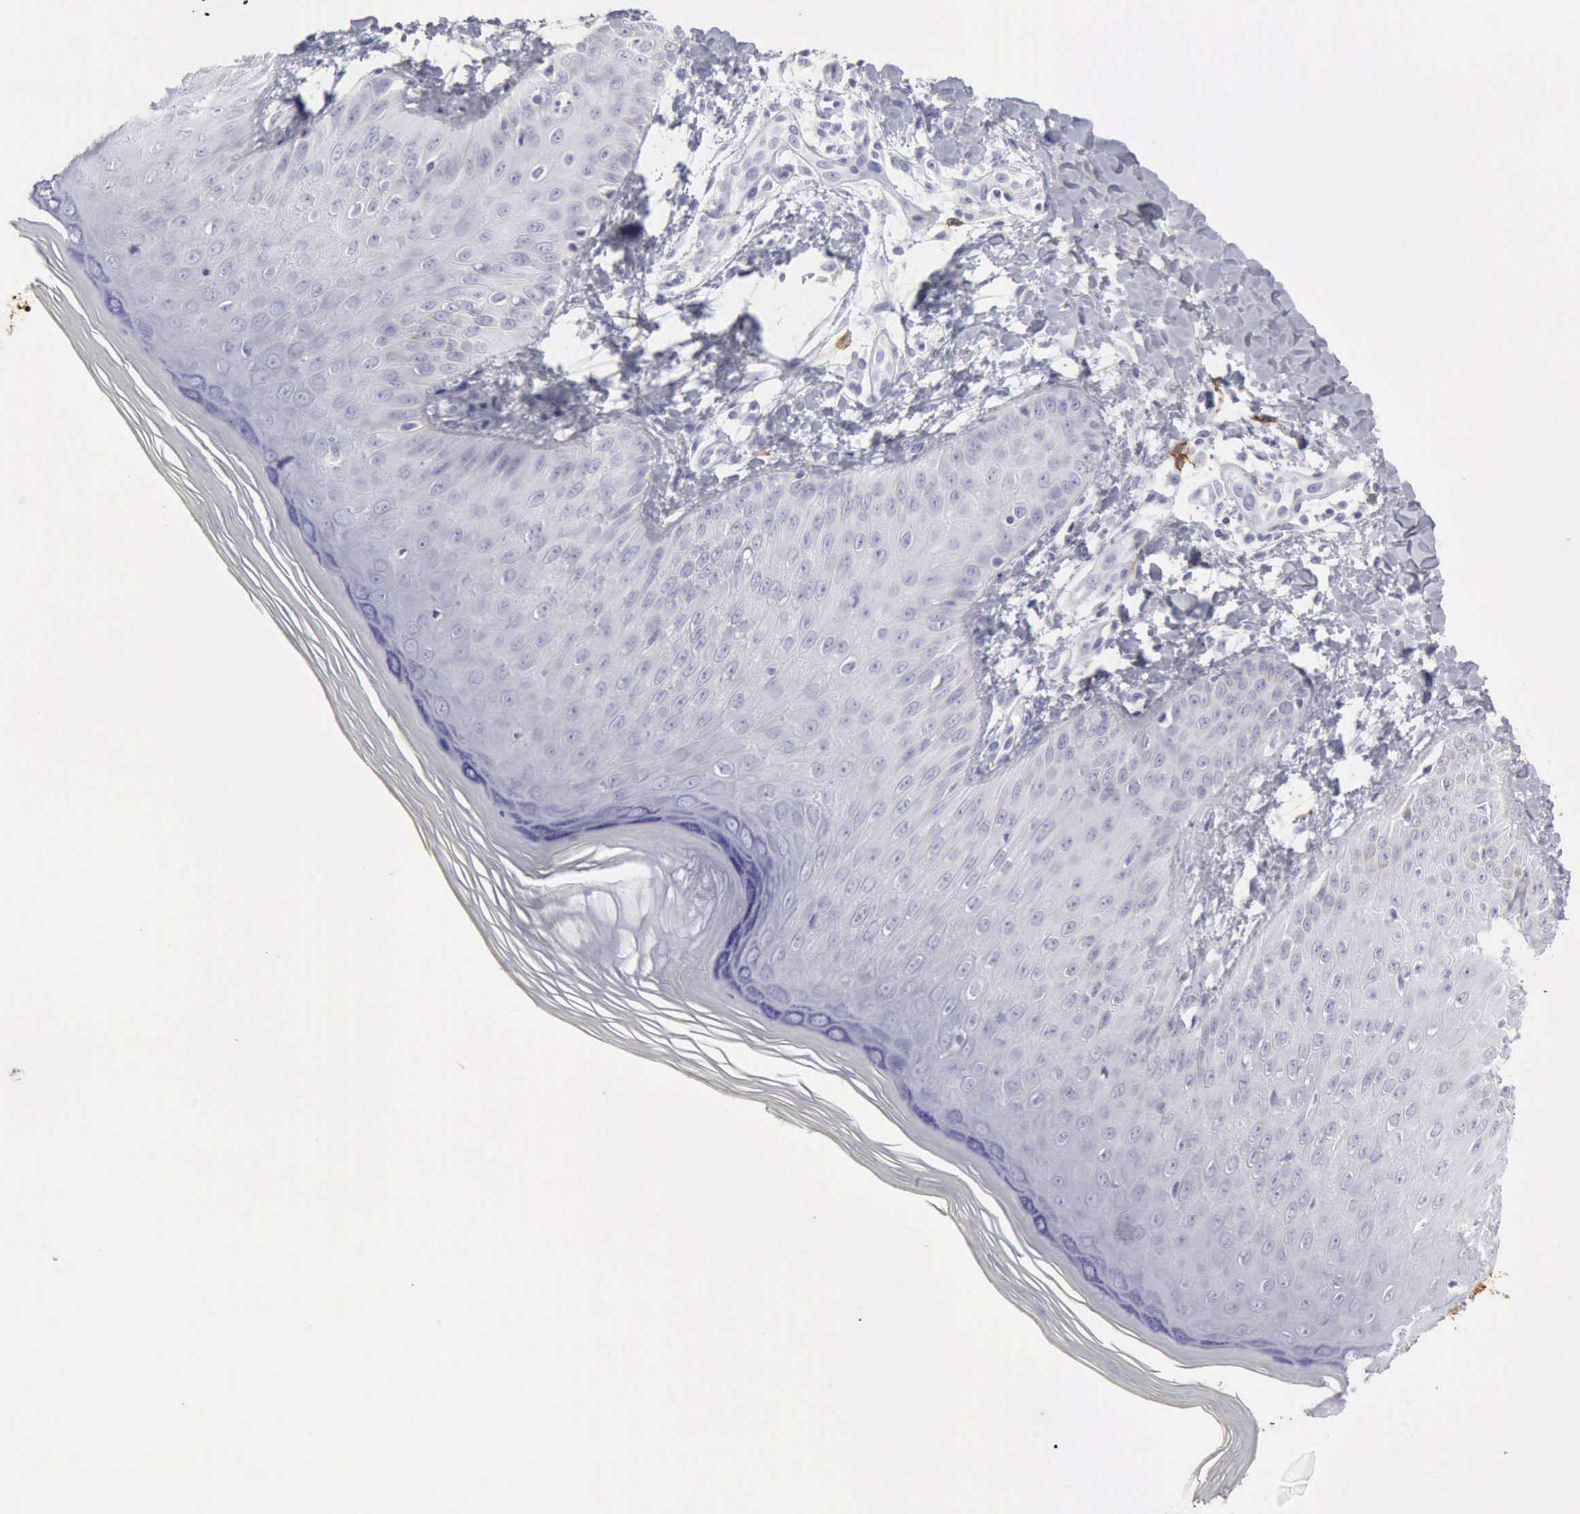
{"staining": {"intensity": "weak", "quantity": "<25%", "location": "cytoplasmic/membranous"}, "tissue": "skin", "cell_type": "Epidermal cells", "image_type": "normal", "snomed": [{"axis": "morphology", "description": "Normal tissue, NOS"}, {"axis": "morphology", "description": "Inflammation, NOS"}, {"axis": "topography", "description": "Soft tissue"}, {"axis": "topography", "description": "Anal"}], "caption": "This is a micrograph of IHC staining of unremarkable skin, which shows no staining in epidermal cells.", "gene": "NCAM1", "patient": {"sex": "female", "age": 15}}